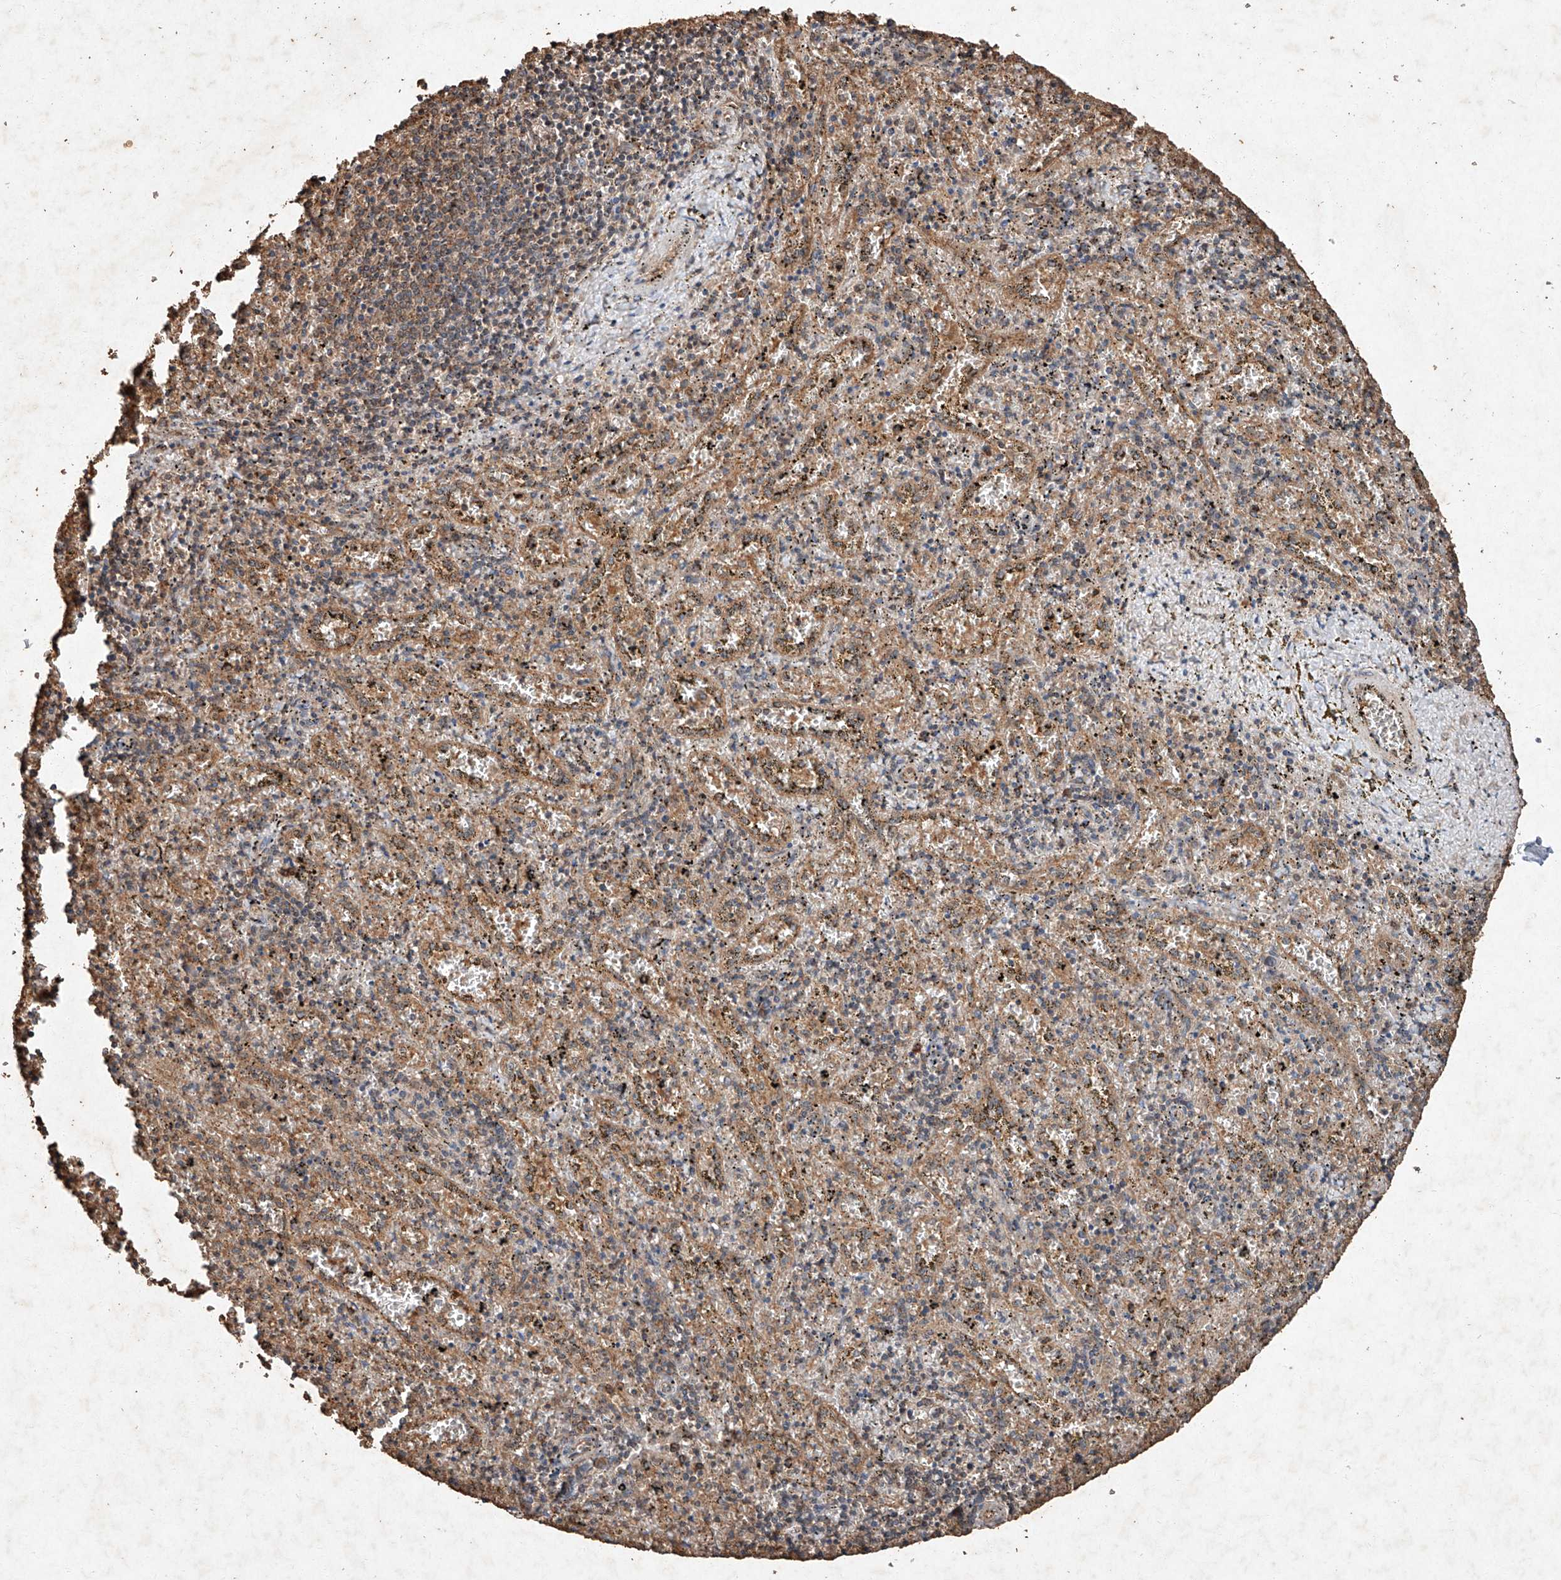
{"staining": {"intensity": "weak", "quantity": "25%-75%", "location": "cytoplasmic/membranous"}, "tissue": "spleen", "cell_type": "Cells in red pulp", "image_type": "normal", "snomed": [{"axis": "morphology", "description": "Normal tissue, NOS"}, {"axis": "topography", "description": "Spleen"}], "caption": "Immunohistochemical staining of normal human spleen exhibits 25%-75% levels of weak cytoplasmic/membranous protein expression in approximately 25%-75% of cells in red pulp. Immunohistochemistry (ihc) stains the protein of interest in brown and the nuclei are stained blue.", "gene": "STK3", "patient": {"sex": "male", "age": 11}}